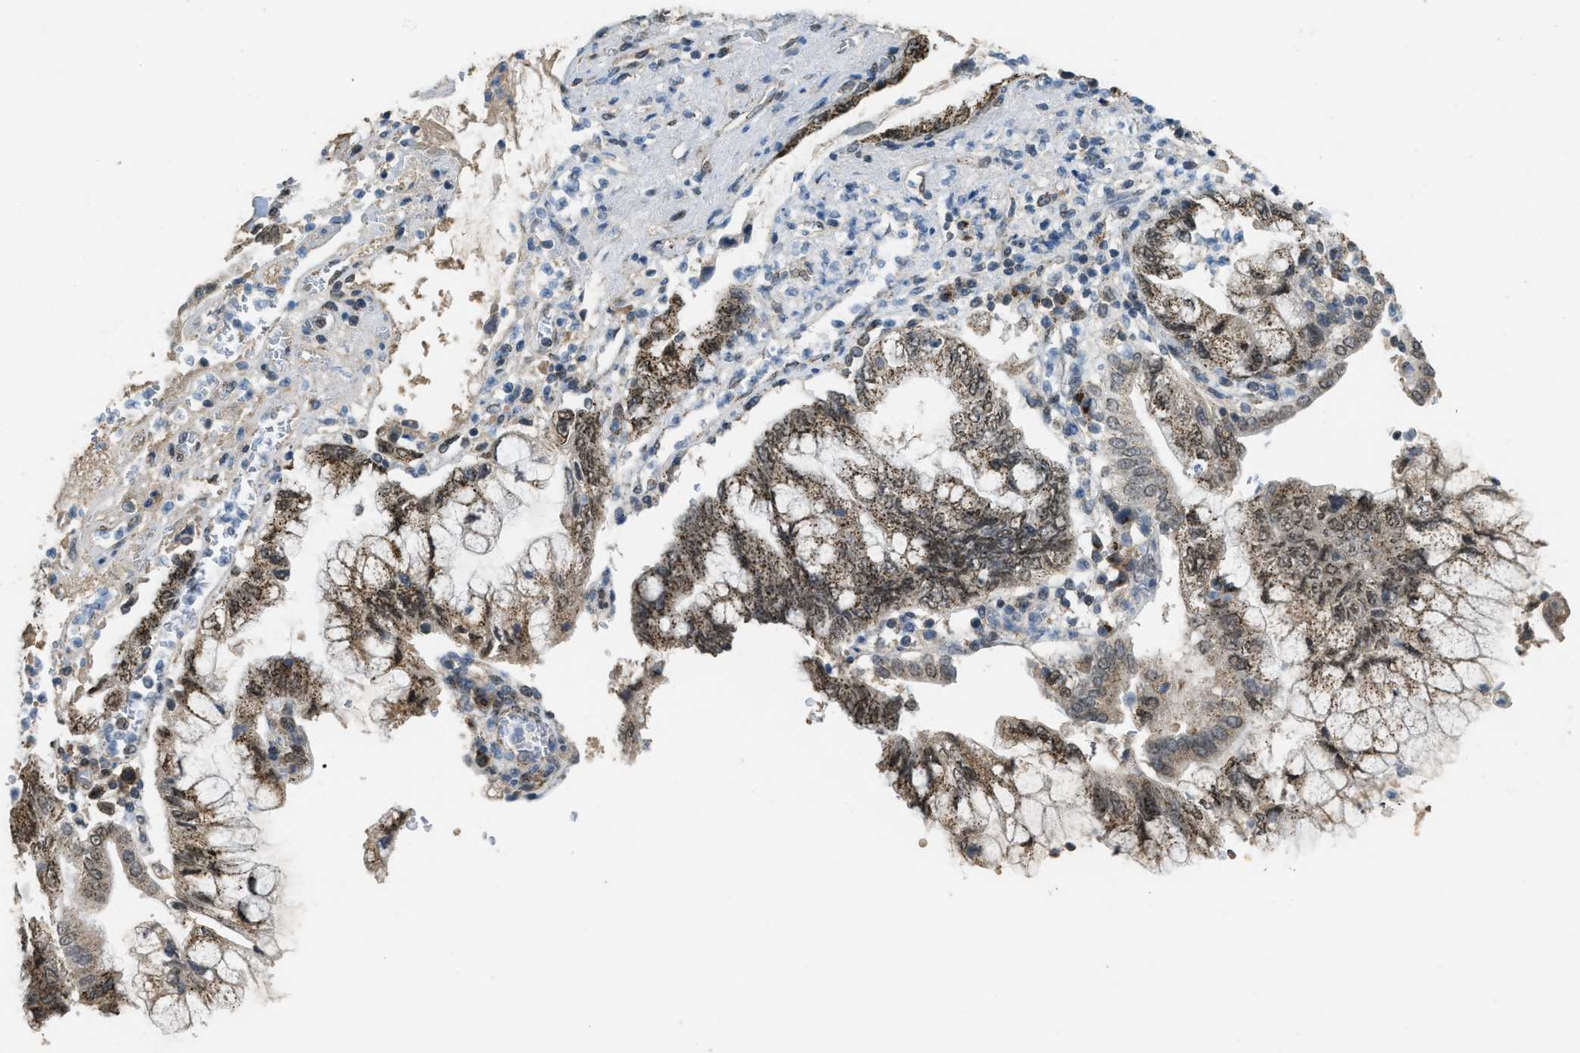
{"staining": {"intensity": "moderate", "quantity": ">75%", "location": "cytoplasmic/membranous"}, "tissue": "pancreatic cancer", "cell_type": "Tumor cells", "image_type": "cancer", "snomed": [{"axis": "morphology", "description": "Adenocarcinoma, NOS"}, {"axis": "topography", "description": "Pancreas"}], "caption": "The image reveals a brown stain indicating the presence of a protein in the cytoplasmic/membranous of tumor cells in adenocarcinoma (pancreatic).", "gene": "IPO7", "patient": {"sex": "female", "age": 73}}